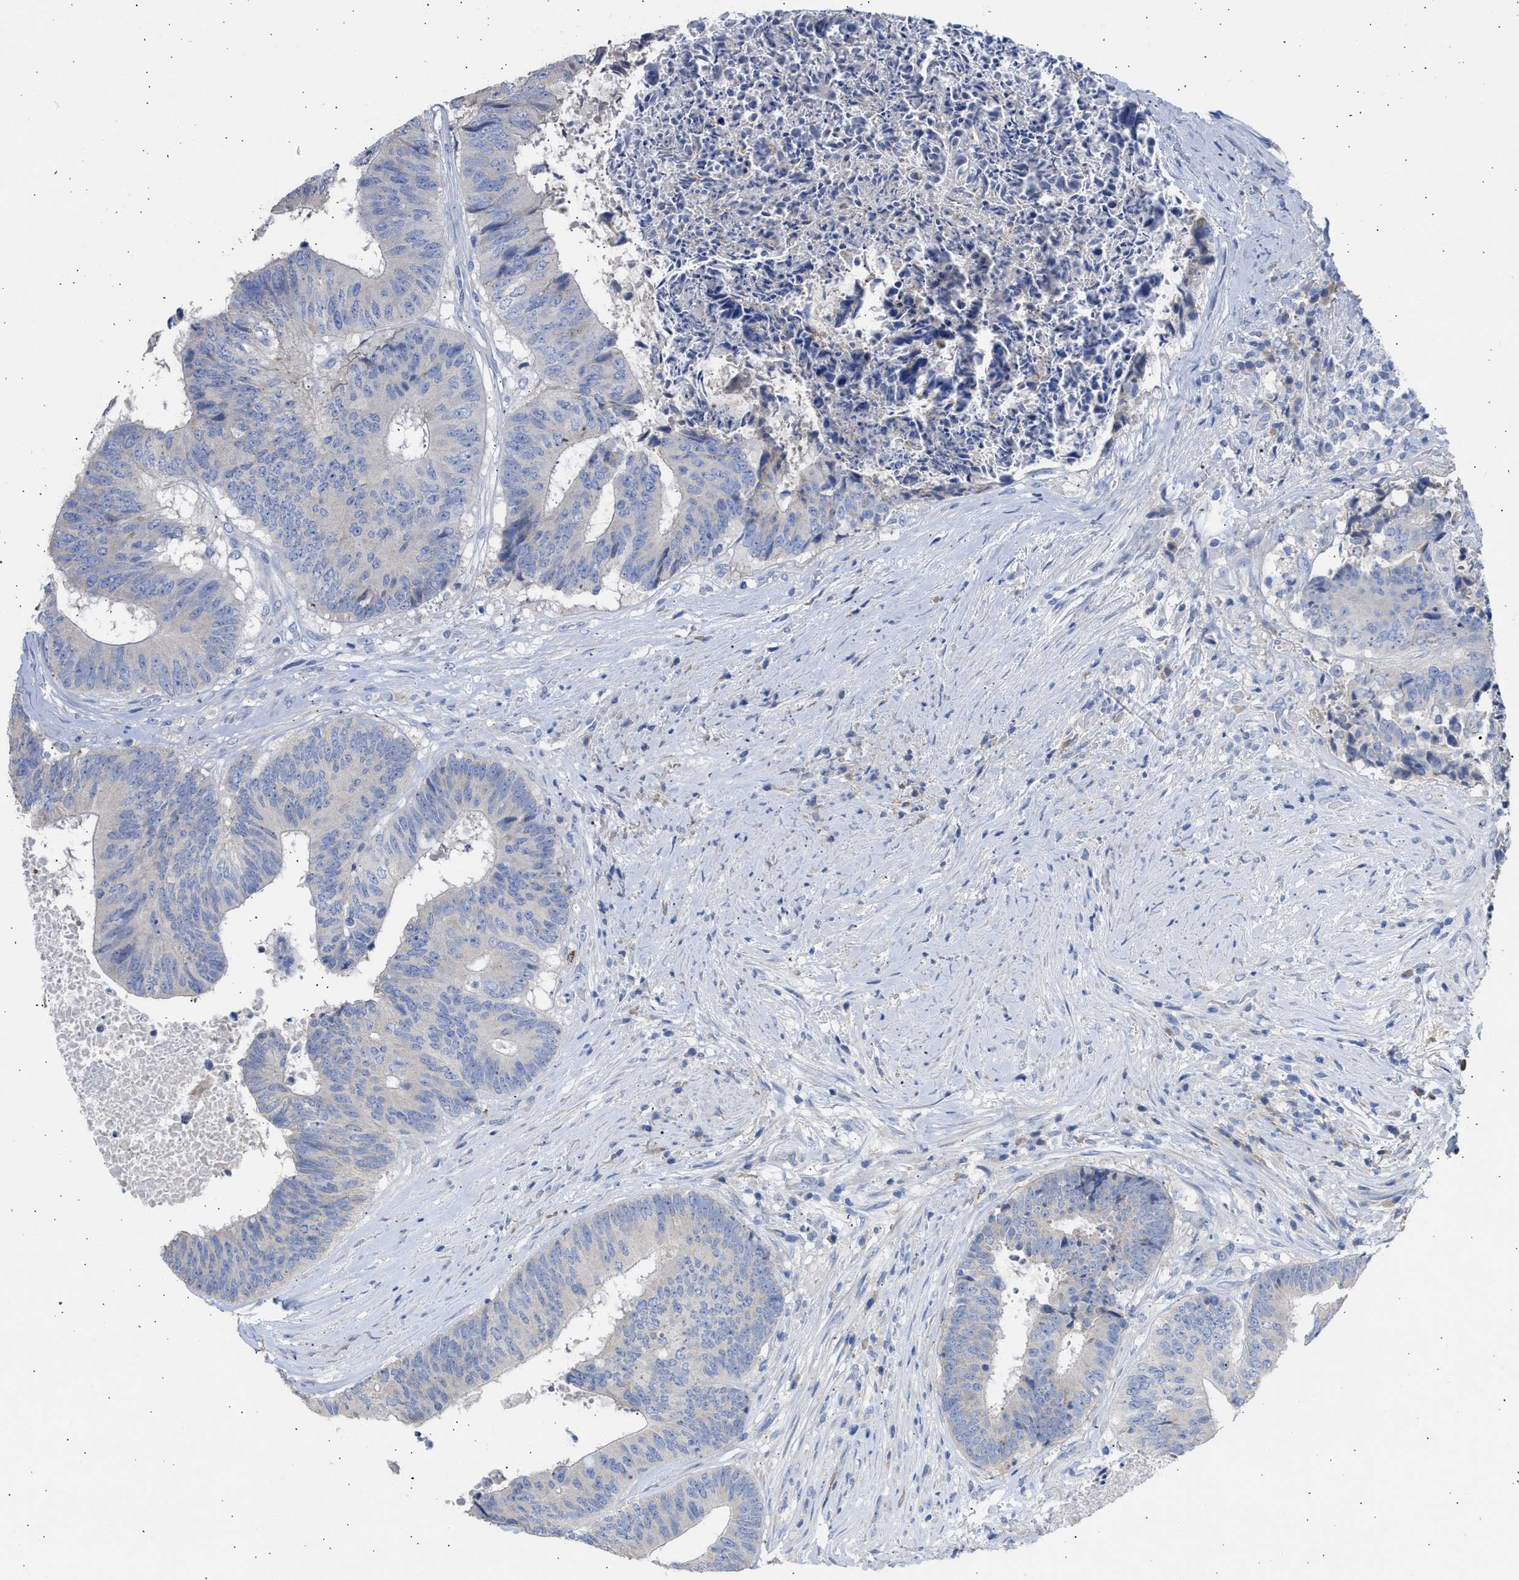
{"staining": {"intensity": "negative", "quantity": "none", "location": "none"}, "tissue": "colorectal cancer", "cell_type": "Tumor cells", "image_type": "cancer", "snomed": [{"axis": "morphology", "description": "Adenocarcinoma, NOS"}, {"axis": "topography", "description": "Rectum"}], "caption": "Immunohistochemistry (IHC) image of human colorectal cancer stained for a protein (brown), which displays no positivity in tumor cells.", "gene": "RSPH1", "patient": {"sex": "male", "age": 72}}